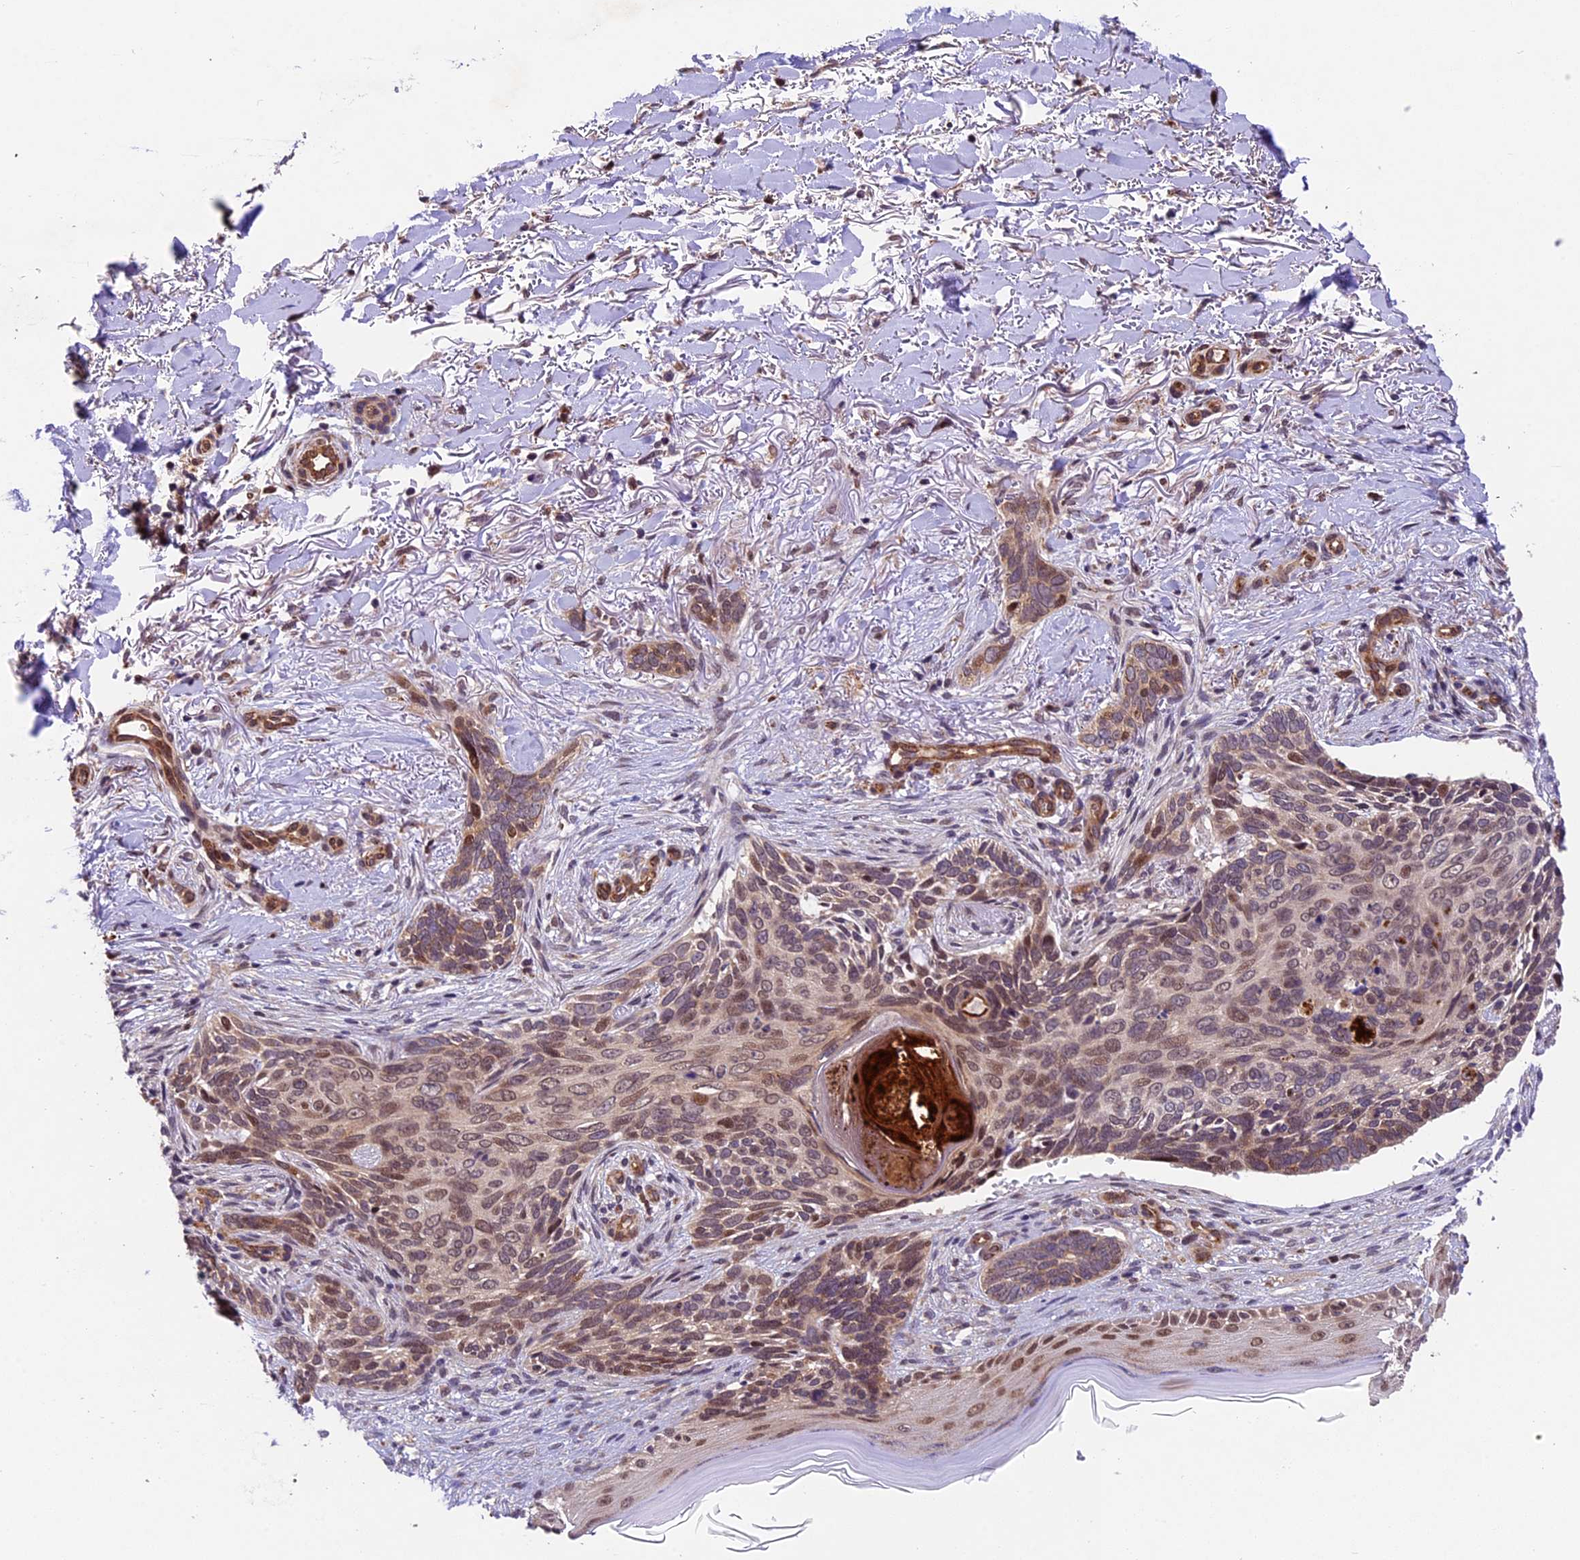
{"staining": {"intensity": "moderate", "quantity": "25%-75%", "location": "cytoplasmic/membranous,nuclear"}, "tissue": "skin cancer", "cell_type": "Tumor cells", "image_type": "cancer", "snomed": [{"axis": "morphology", "description": "Normal tissue, NOS"}, {"axis": "morphology", "description": "Basal cell carcinoma"}, {"axis": "topography", "description": "Skin"}], "caption": "Moderate cytoplasmic/membranous and nuclear staining for a protein is appreciated in approximately 25%-75% of tumor cells of basal cell carcinoma (skin) using immunohistochemistry (IHC).", "gene": "CCSER1", "patient": {"sex": "female", "age": 67}}